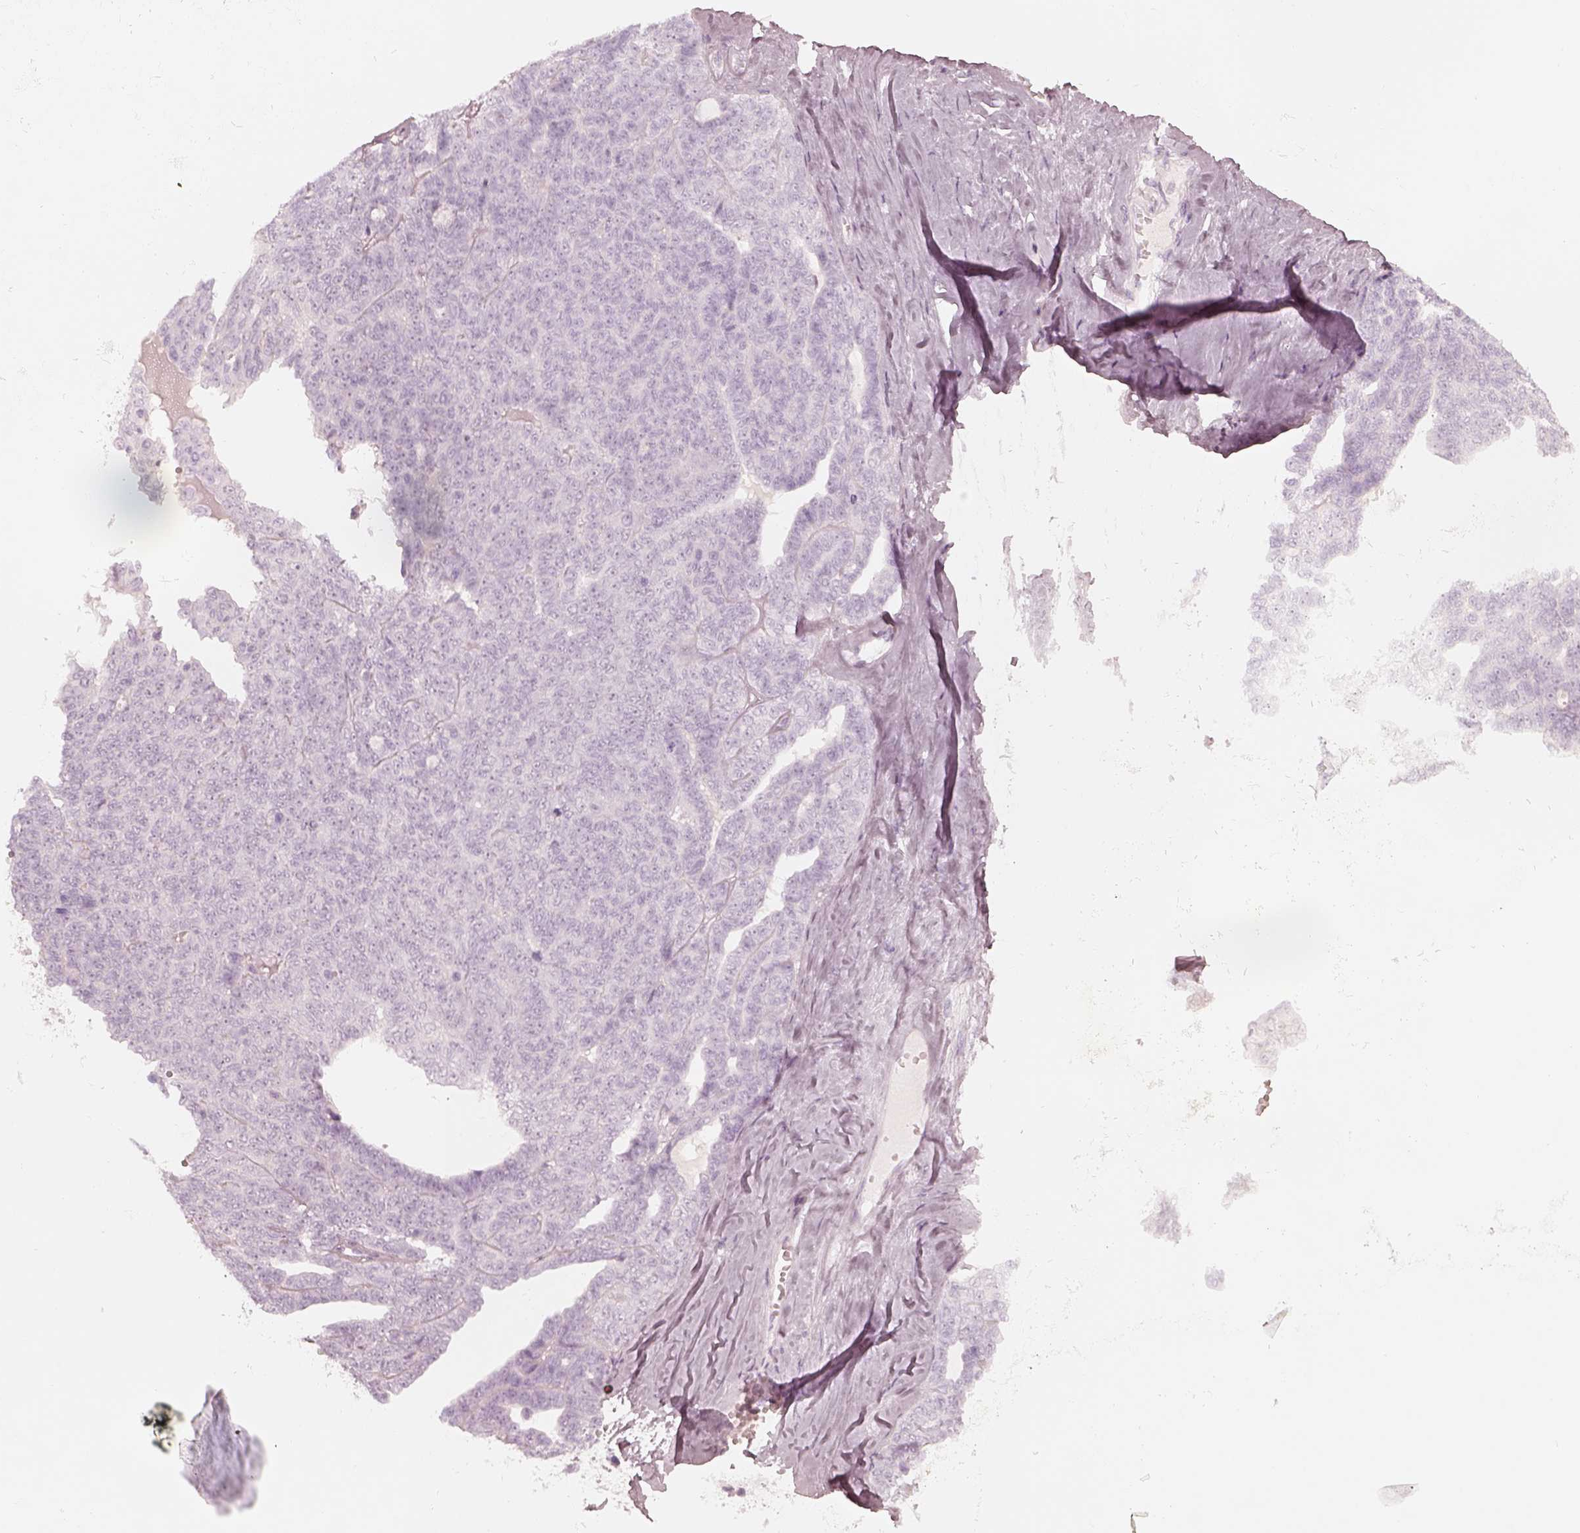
{"staining": {"intensity": "negative", "quantity": "none", "location": "none"}, "tissue": "ovarian cancer", "cell_type": "Tumor cells", "image_type": "cancer", "snomed": [{"axis": "morphology", "description": "Cystadenocarcinoma, serous, NOS"}, {"axis": "topography", "description": "Ovary"}], "caption": "This is a histopathology image of immunohistochemistry staining of ovarian cancer (serous cystadenocarcinoma), which shows no expression in tumor cells.", "gene": "KRT82", "patient": {"sex": "female", "age": 71}}